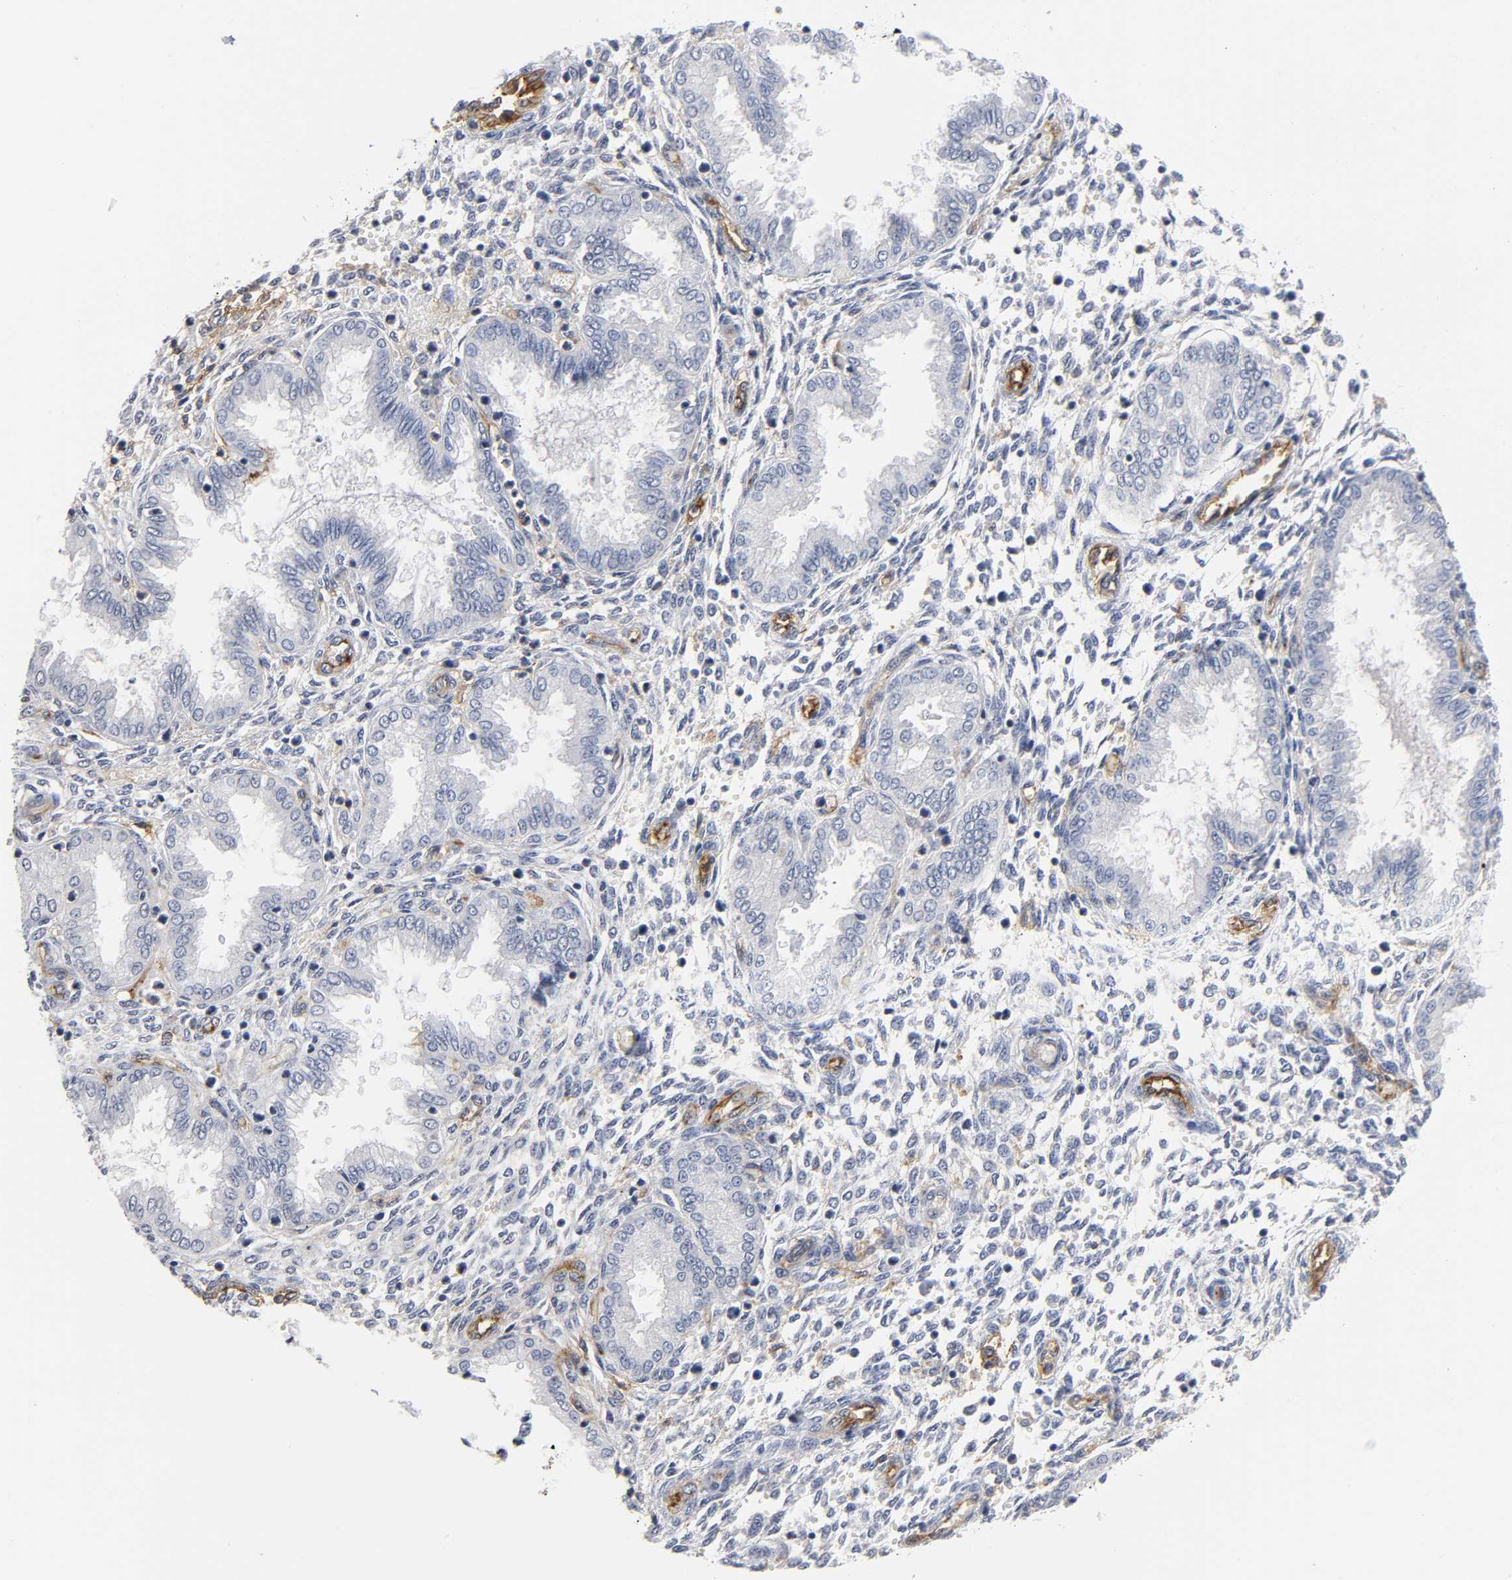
{"staining": {"intensity": "negative", "quantity": "none", "location": "none"}, "tissue": "endometrium", "cell_type": "Cells in endometrial stroma", "image_type": "normal", "snomed": [{"axis": "morphology", "description": "Normal tissue, NOS"}, {"axis": "topography", "description": "Endometrium"}], "caption": "Protein analysis of benign endometrium exhibits no significant positivity in cells in endometrial stroma. Nuclei are stained in blue.", "gene": "ICAM1", "patient": {"sex": "female", "age": 33}}